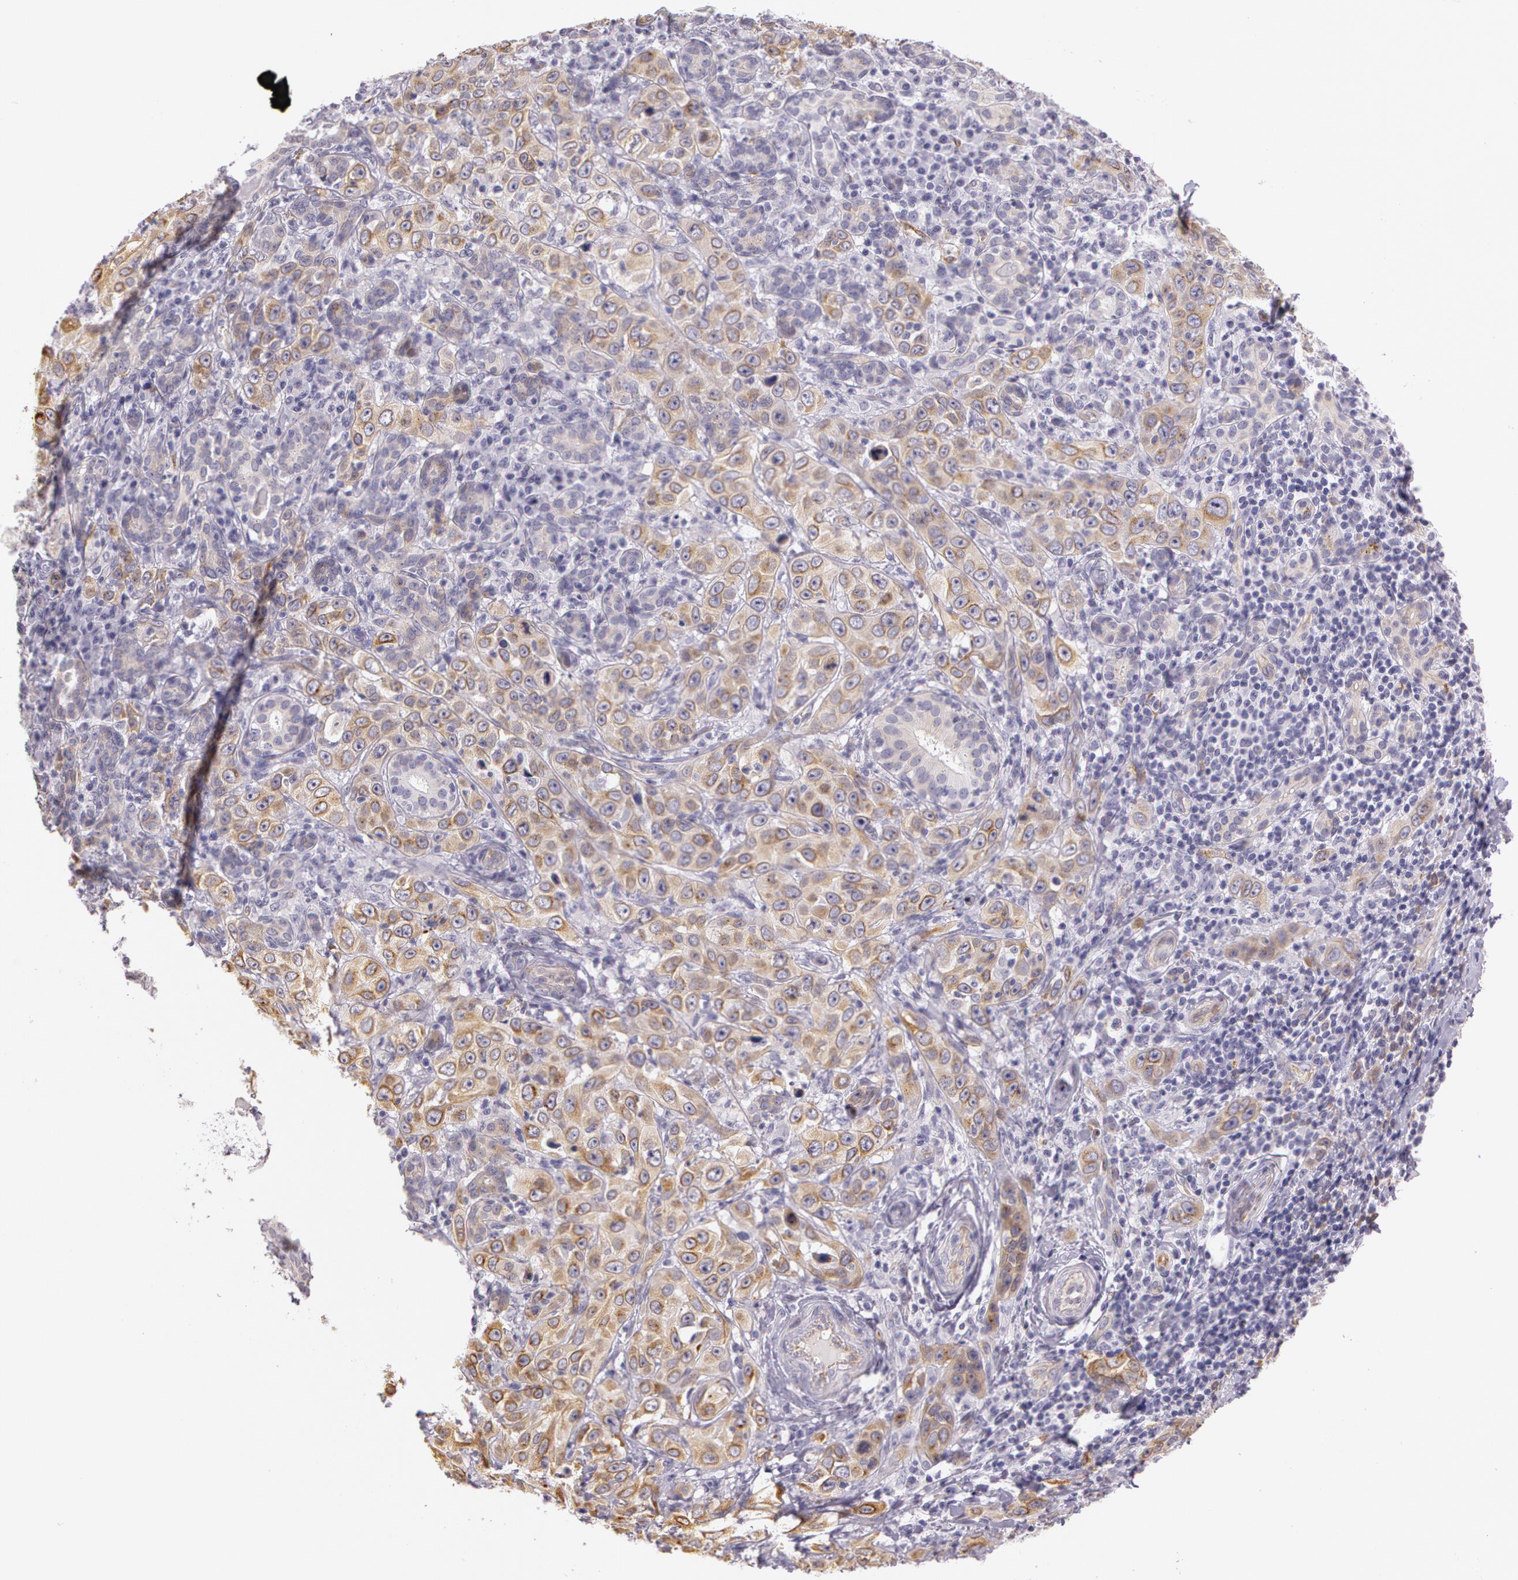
{"staining": {"intensity": "moderate", "quantity": "25%-75%", "location": "cytoplasmic/membranous"}, "tissue": "skin cancer", "cell_type": "Tumor cells", "image_type": "cancer", "snomed": [{"axis": "morphology", "description": "Squamous cell carcinoma, NOS"}, {"axis": "topography", "description": "Skin"}], "caption": "The micrograph shows immunohistochemical staining of skin squamous cell carcinoma. There is moderate cytoplasmic/membranous staining is appreciated in approximately 25%-75% of tumor cells. Nuclei are stained in blue.", "gene": "APP", "patient": {"sex": "male", "age": 84}}